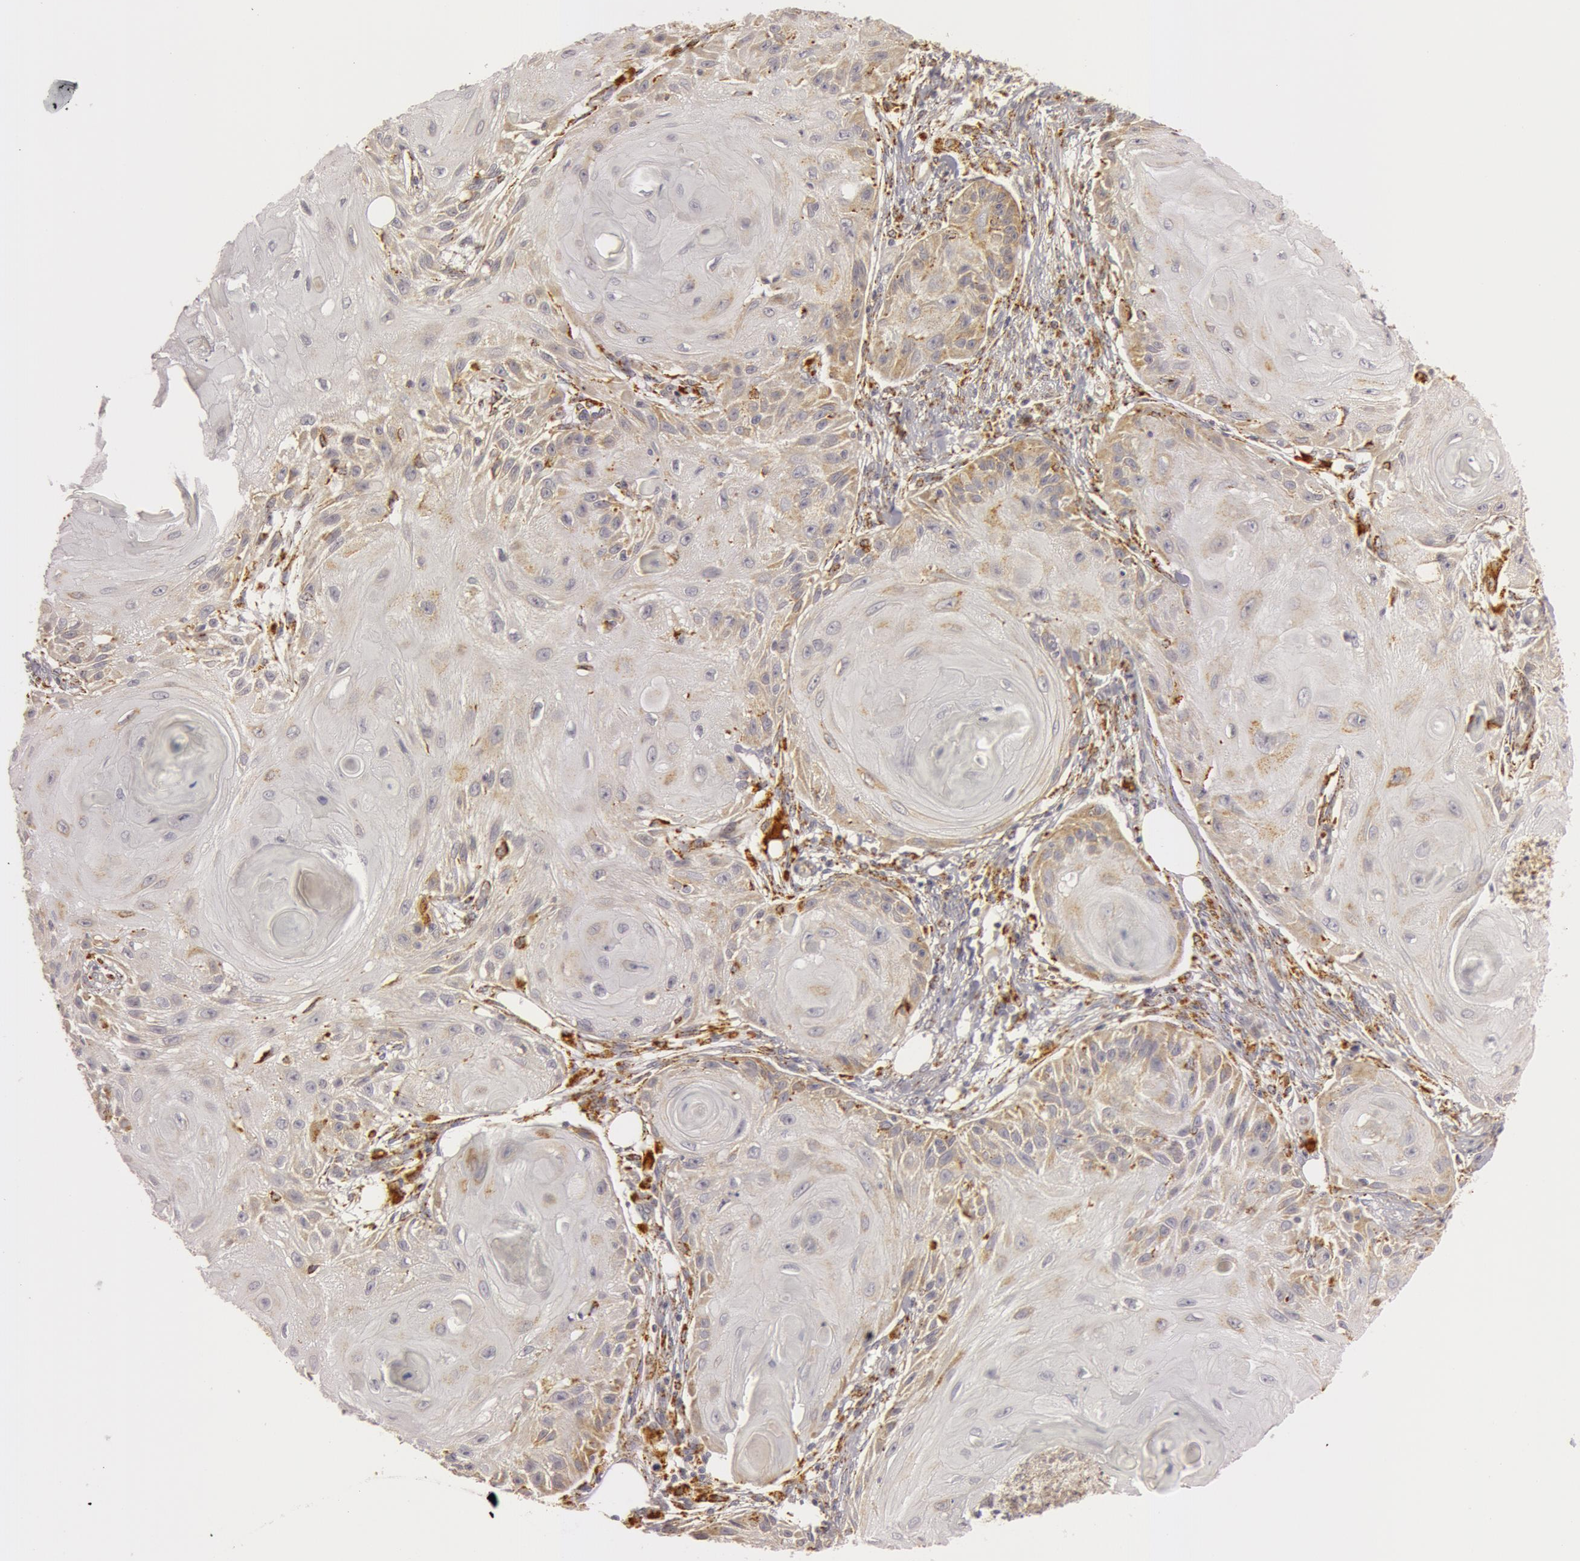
{"staining": {"intensity": "weak", "quantity": "<25%", "location": "cytoplasmic/membranous"}, "tissue": "skin cancer", "cell_type": "Tumor cells", "image_type": "cancer", "snomed": [{"axis": "morphology", "description": "Squamous cell carcinoma, NOS"}, {"axis": "topography", "description": "Skin"}], "caption": "Immunohistochemical staining of skin cancer reveals no significant staining in tumor cells.", "gene": "C7", "patient": {"sex": "female", "age": 88}}